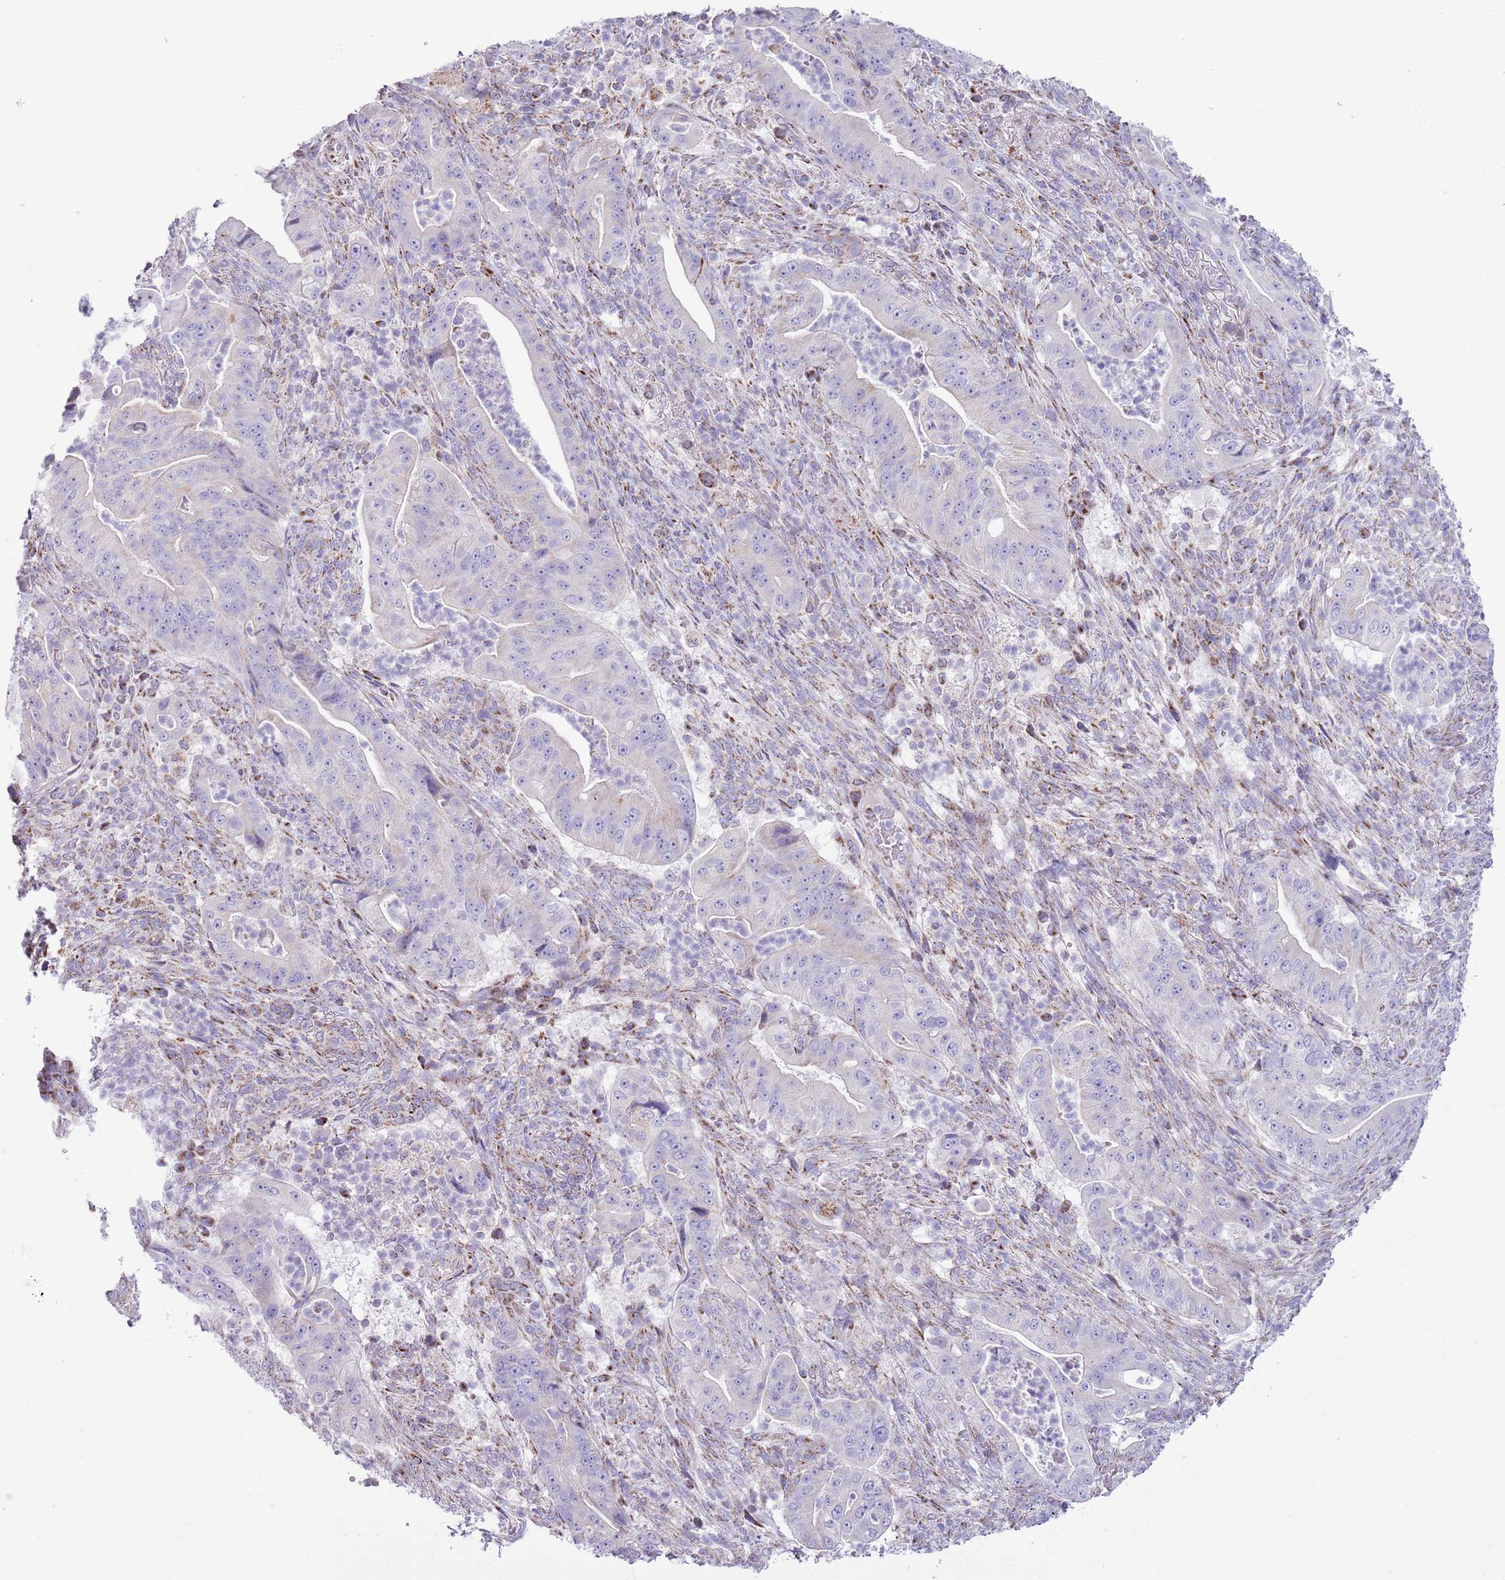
{"staining": {"intensity": "weak", "quantity": "<25%", "location": "cytoplasmic/membranous"}, "tissue": "pancreatic cancer", "cell_type": "Tumor cells", "image_type": "cancer", "snomed": [{"axis": "morphology", "description": "Adenocarcinoma, NOS"}, {"axis": "topography", "description": "Pancreas"}], "caption": "Photomicrograph shows no protein expression in tumor cells of pancreatic adenocarcinoma tissue. The staining was performed using DAB to visualize the protein expression in brown, while the nuclei were stained in blue with hematoxylin (Magnification: 20x).", "gene": "ATP6V1B1", "patient": {"sex": "male", "age": 71}}